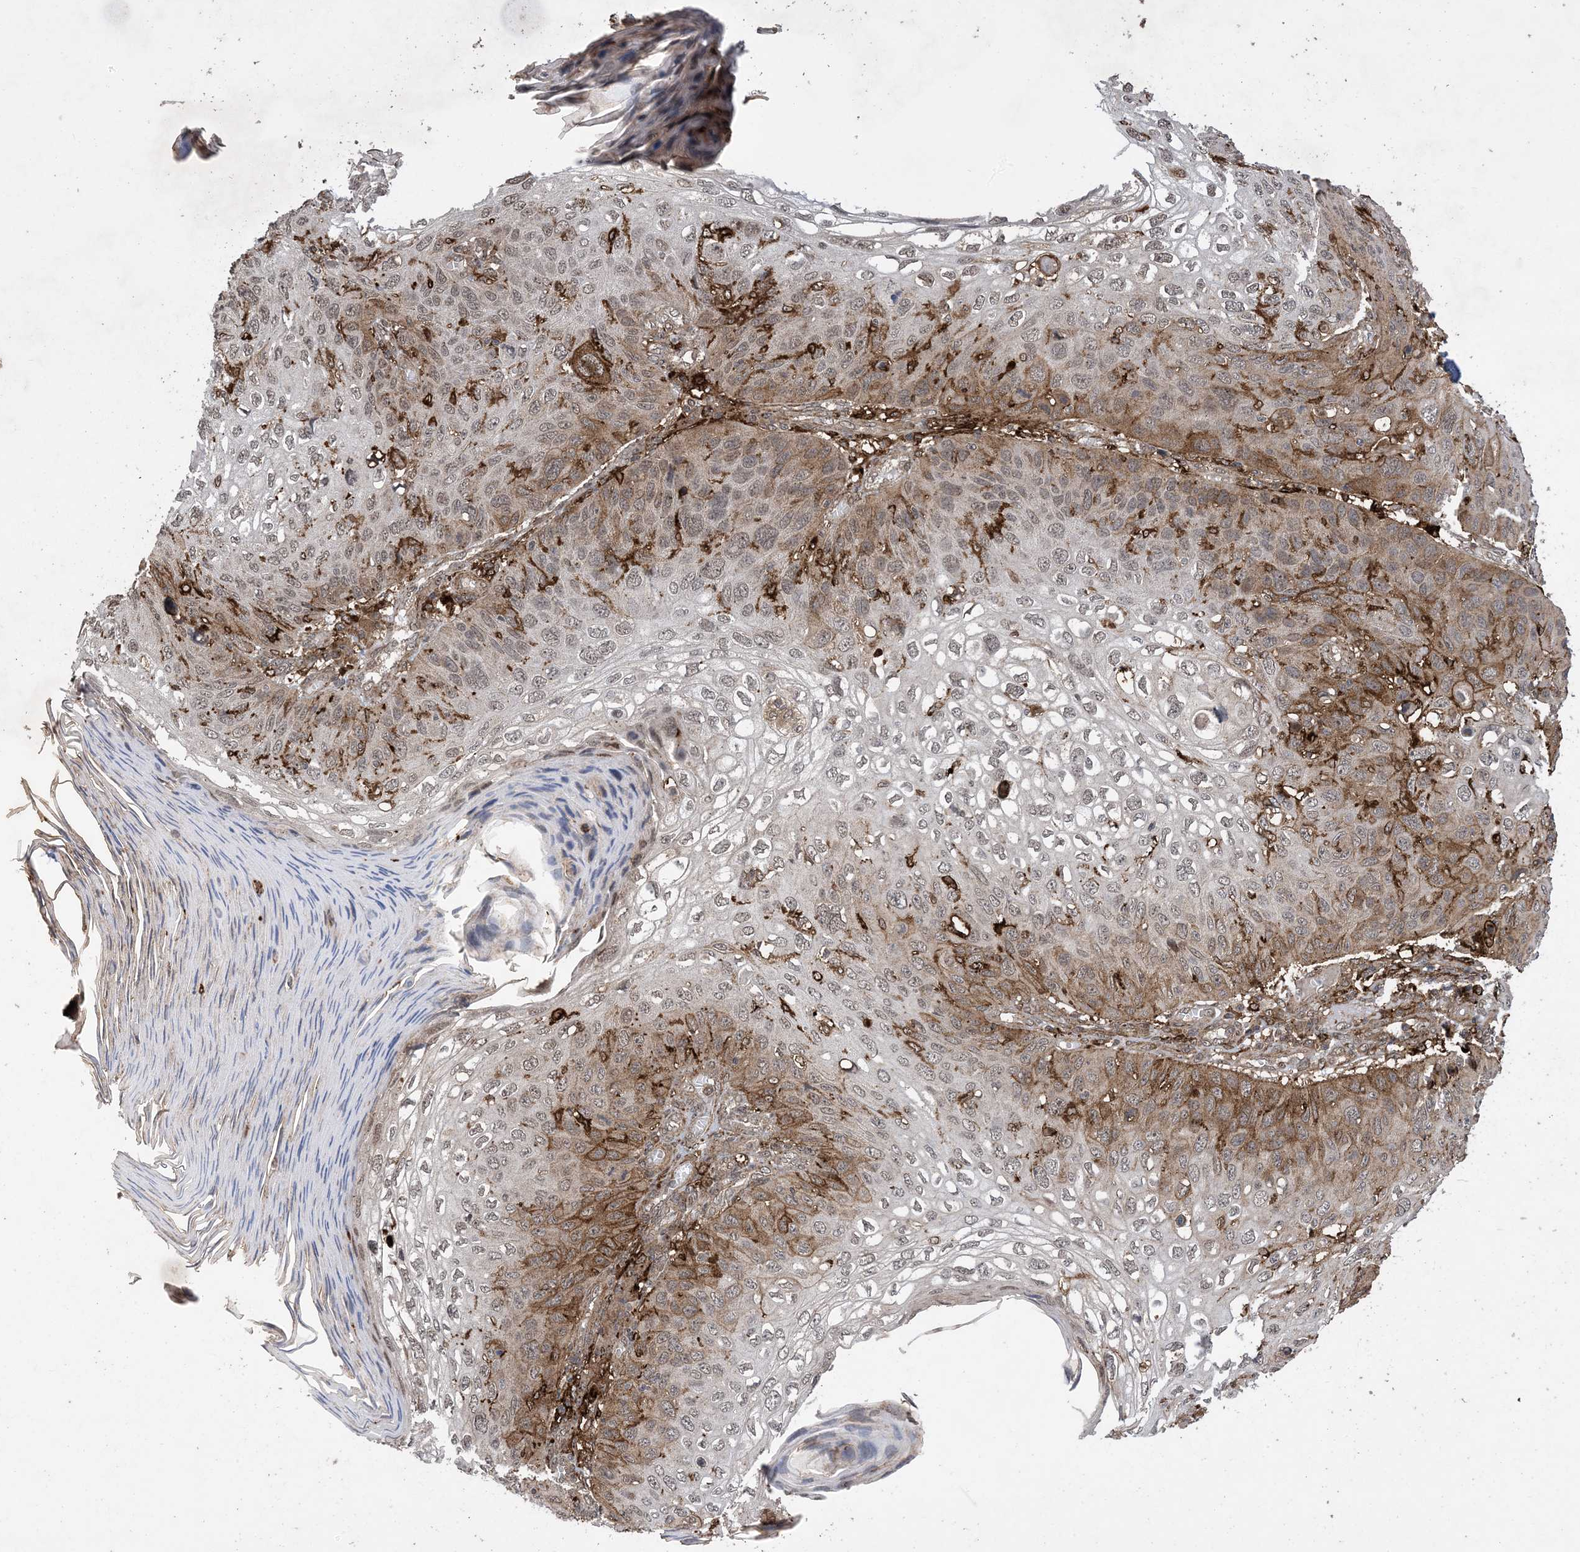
{"staining": {"intensity": "moderate", "quantity": "25%-75%", "location": "cytoplasmic/membranous,nuclear"}, "tissue": "skin cancer", "cell_type": "Tumor cells", "image_type": "cancer", "snomed": [{"axis": "morphology", "description": "Squamous cell carcinoma, NOS"}, {"axis": "topography", "description": "Skin"}], "caption": "Human squamous cell carcinoma (skin) stained with a protein marker reveals moderate staining in tumor cells.", "gene": "ZNF511", "patient": {"sex": "female", "age": 90}}